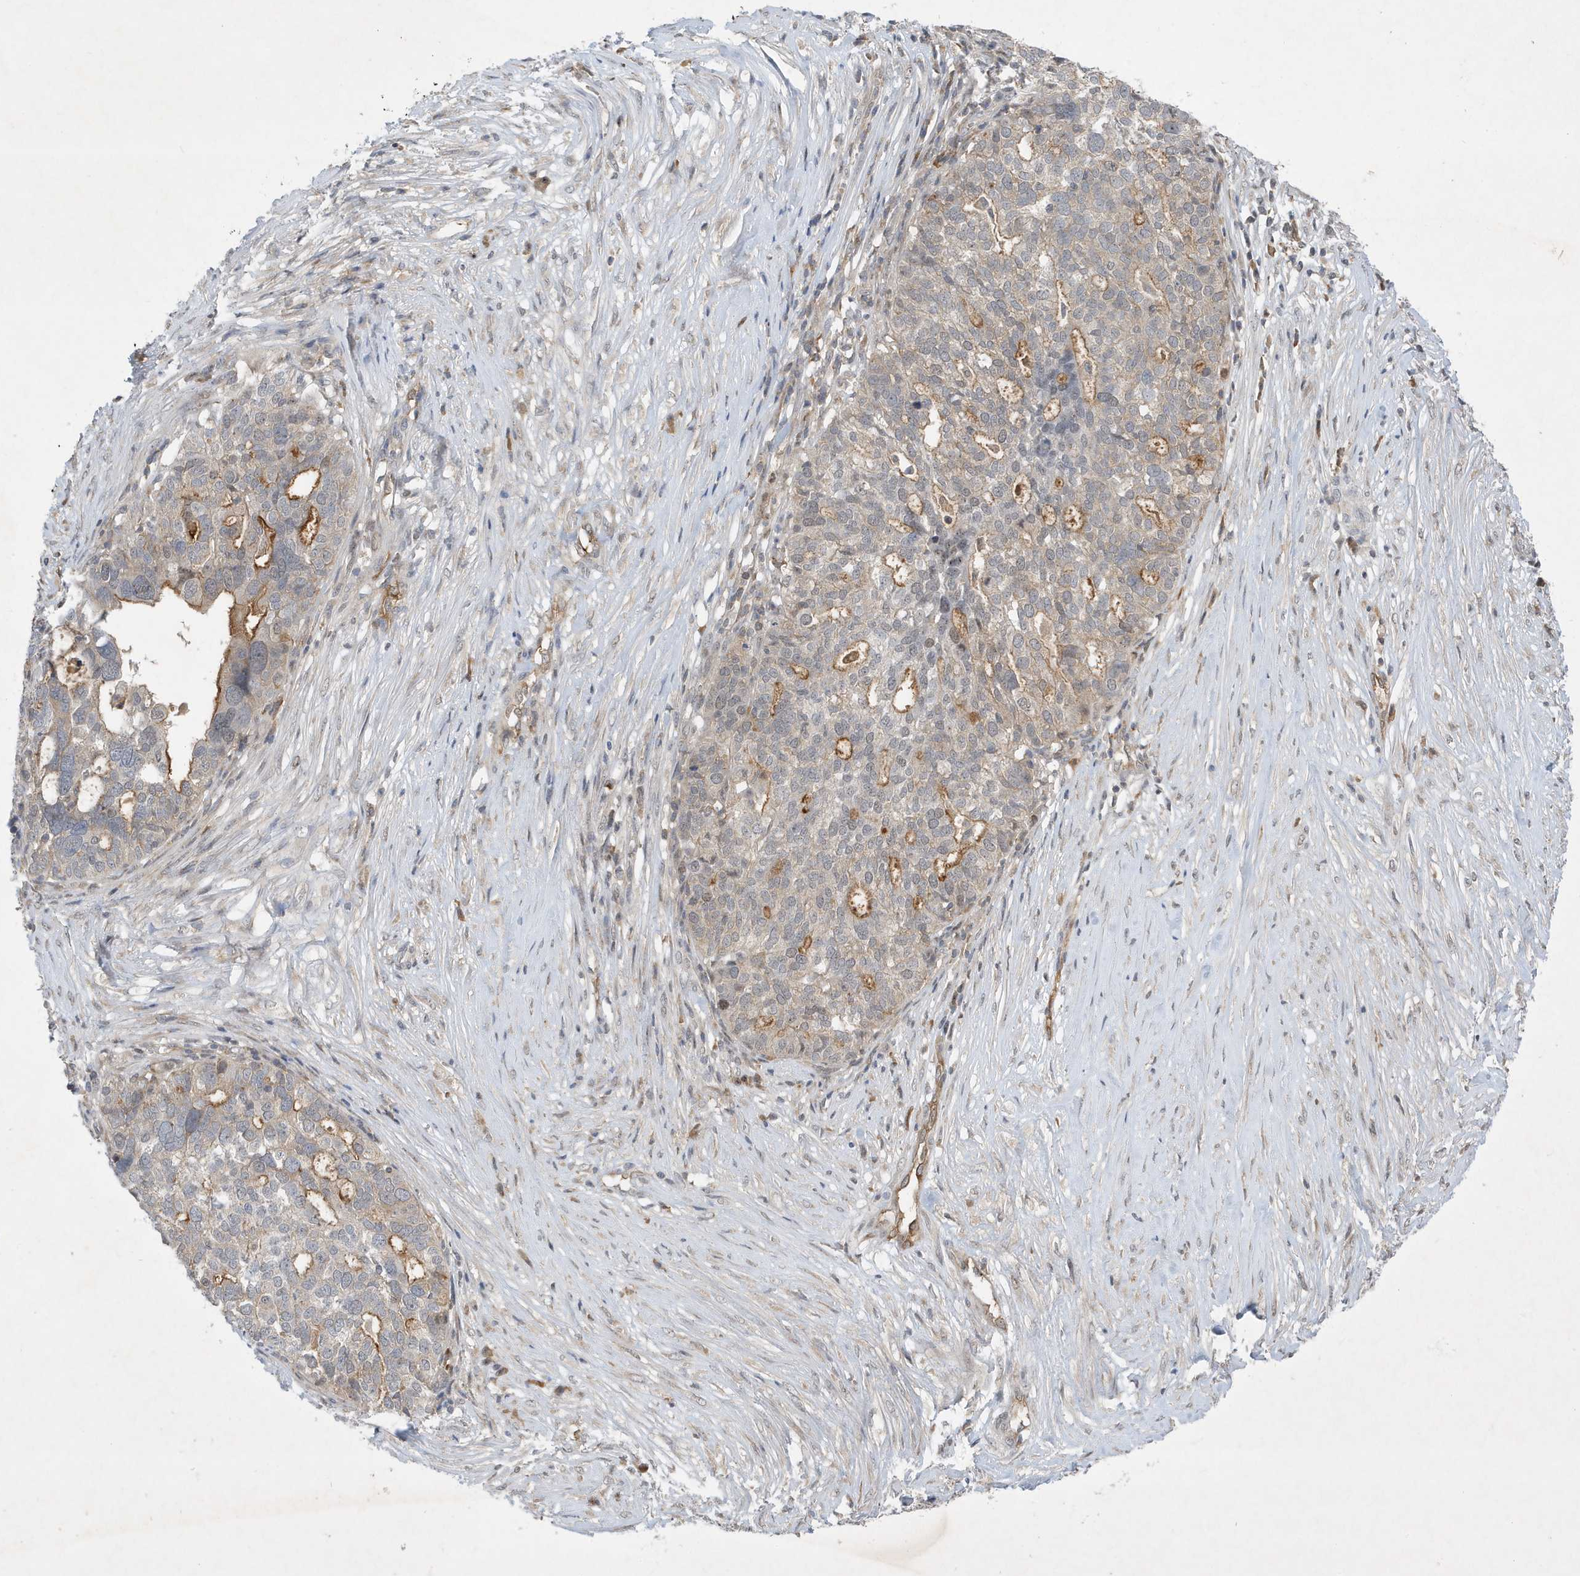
{"staining": {"intensity": "moderate", "quantity": "<25%", "location": "cytoplasmic/membranous"}, "tissue": "ovarian cancer", "cell_type": "Tumor cells", "image_type": "cancer", "snomed": [{"axis": "morphology", "description": "Cystadenocarcinoma, serous, NOS"}, {"axis": "topography", "description": "Ovary"}], "caption": "Ovarian cancer tissue demonstrates moderate cytoplasmic/membranous expression in approximately <25% of tumor cells", "gene": "MAST3", "patient": {"sex": "female", "age": 59}}